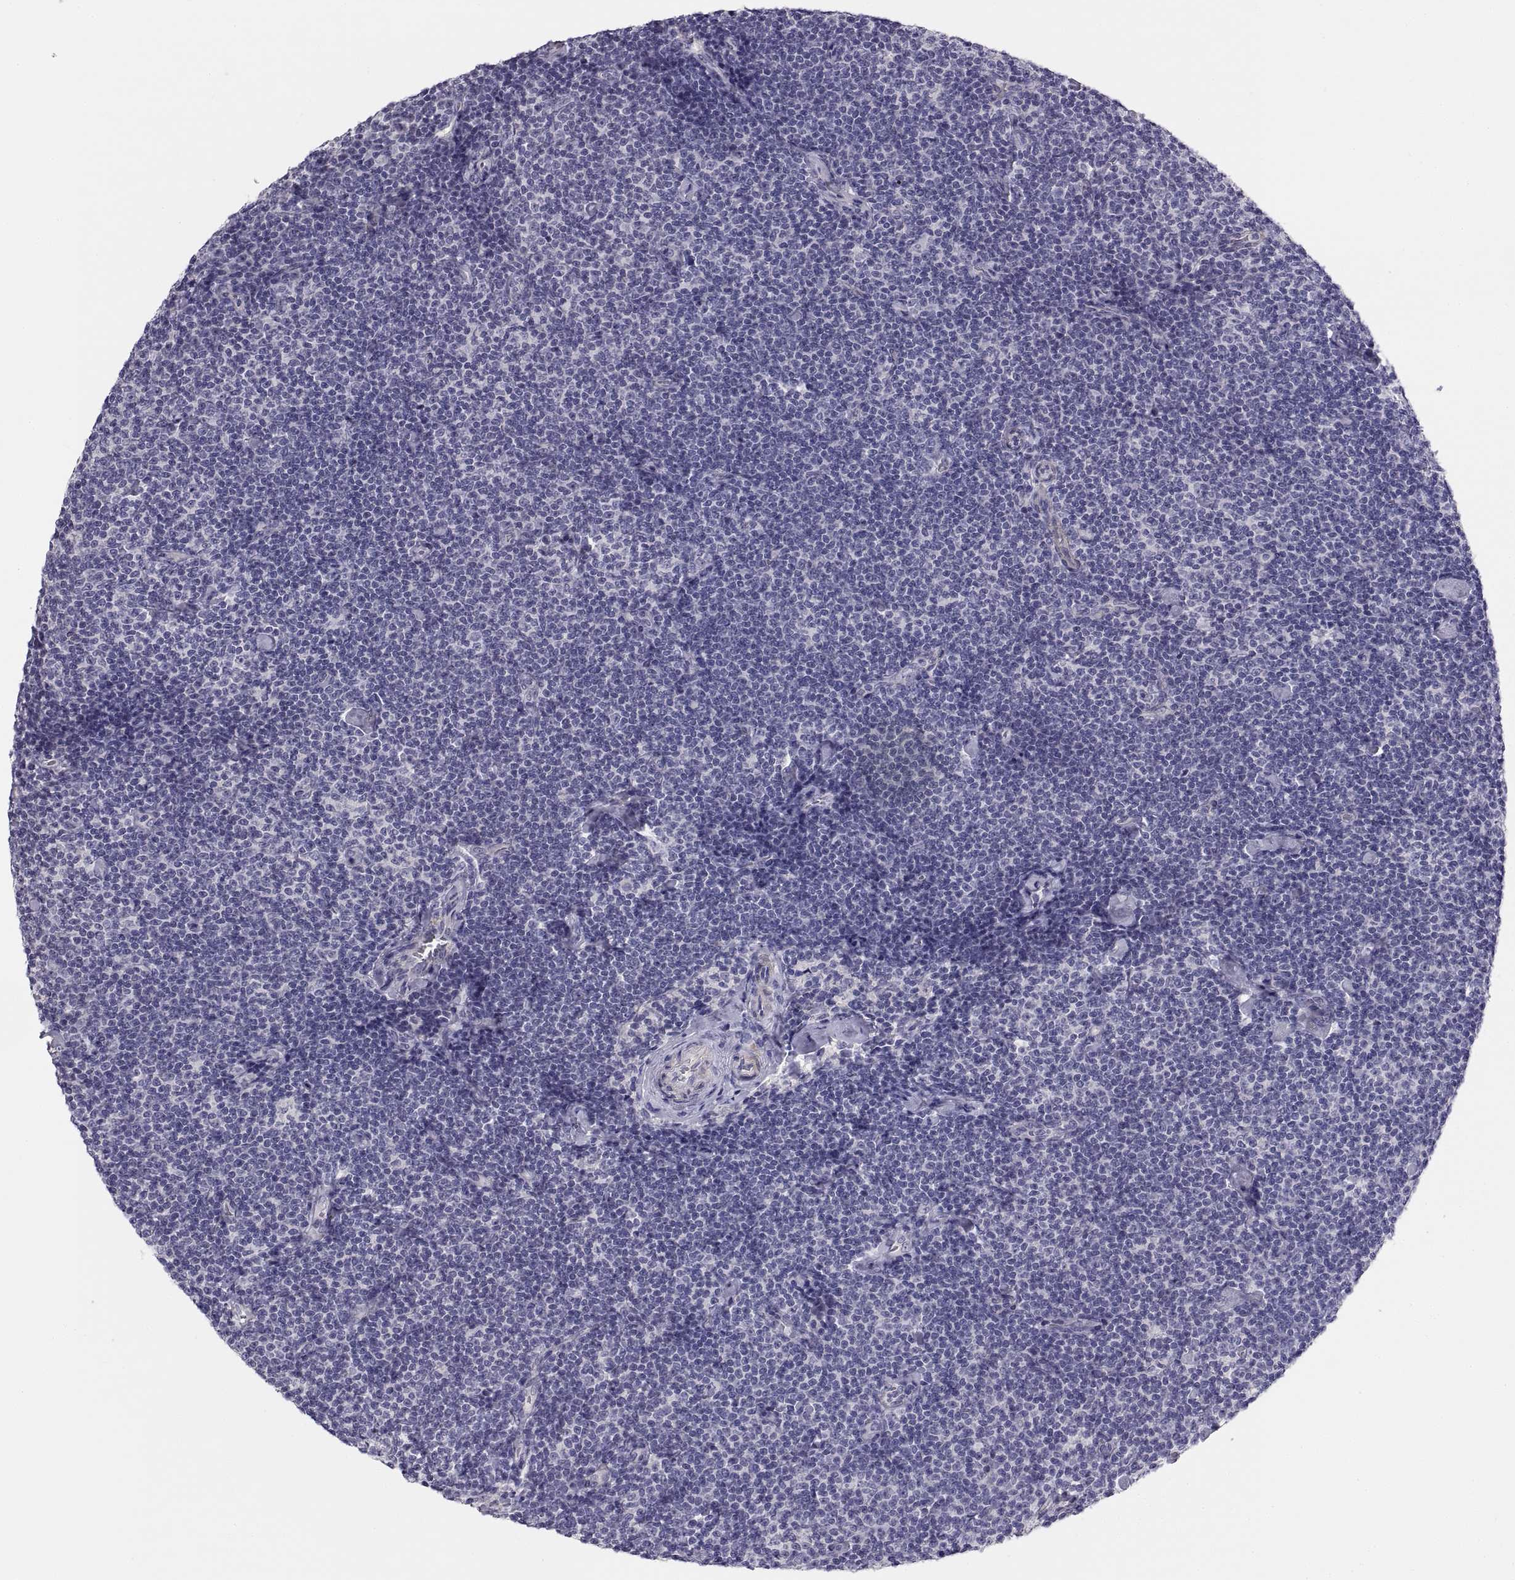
{"staining": {"intensity": "negative", "quantity": "none", "location": "none"}, "tissue": "lymphoma", "cell_type": "Tumor cells", "image_type": "cancer", "snomed": [{"axis": "morphology", "description": "Malignant lymphoma, non-Hodgkin's type, Low grade"}, {"axis": "topography", "description": "Lymph node"}], "caption": "Protein analysis of low-grade malignant lymphoma, non-Hodgkin's type reveals no significant positivity in tumor cells.", "gene": "STRC", "patient": {"sex": "male", "age": 81}}